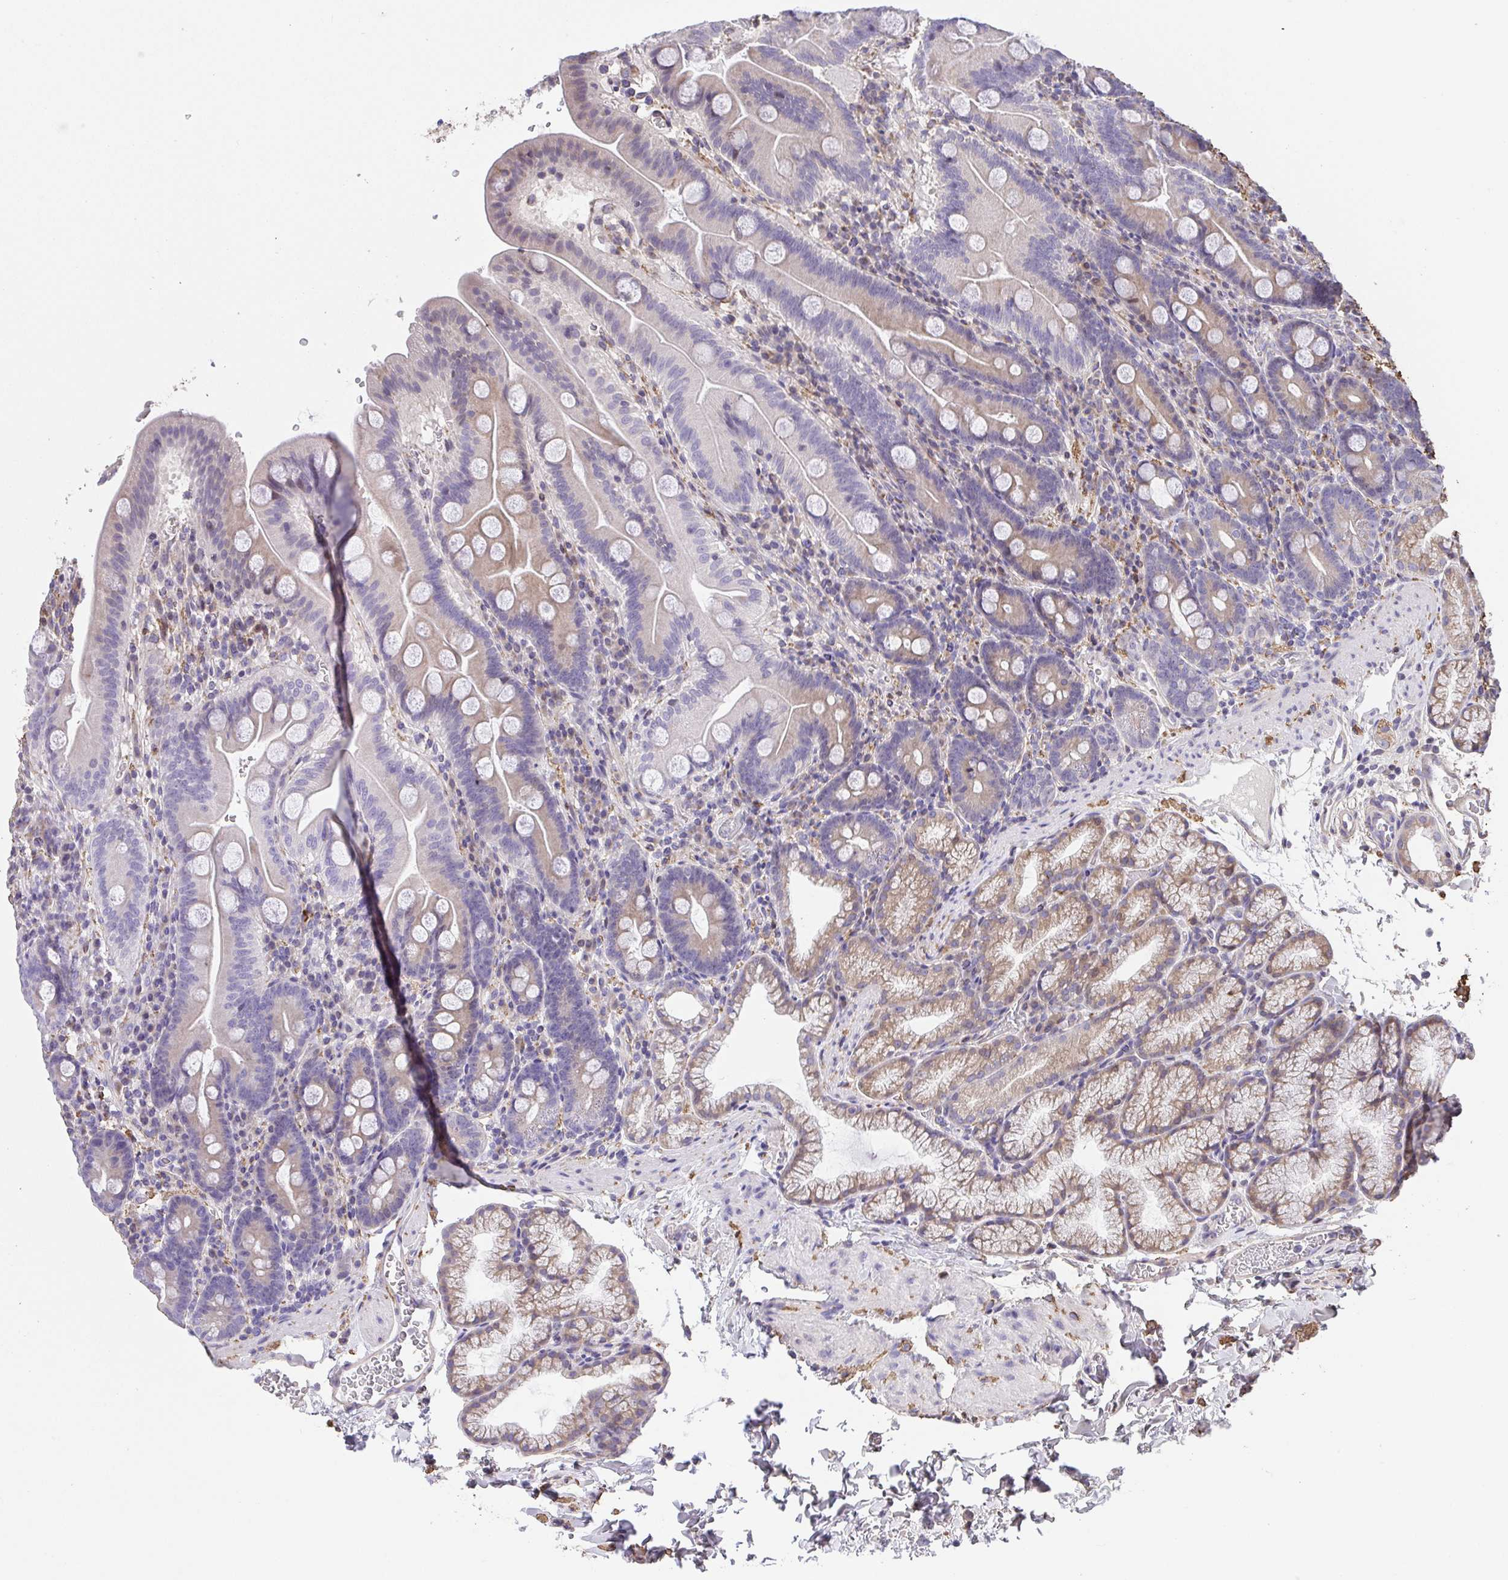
{"staining": {"intensity": "moderate", "quantity": "<25%", "location": "cytoplasmic/membranous"}, "tissue": "duodenum", "cell_type": "Glandular cells", "image_type": "normal", "snomed": [{"axis": "morphology", "description": "Normal tissue, NOS"}, {"axis": "topography", "description": "Duodenum"}], "caption": "Immunohistochemical staining of benign human duodenum reveals low levels of moderate cytoplasmic/membranous expression in approximately <25% of glandular cells. Nuclei are stained in blue.", "gene": "RUNDC3B", "patient": {"sex": "male", "age": 59}}